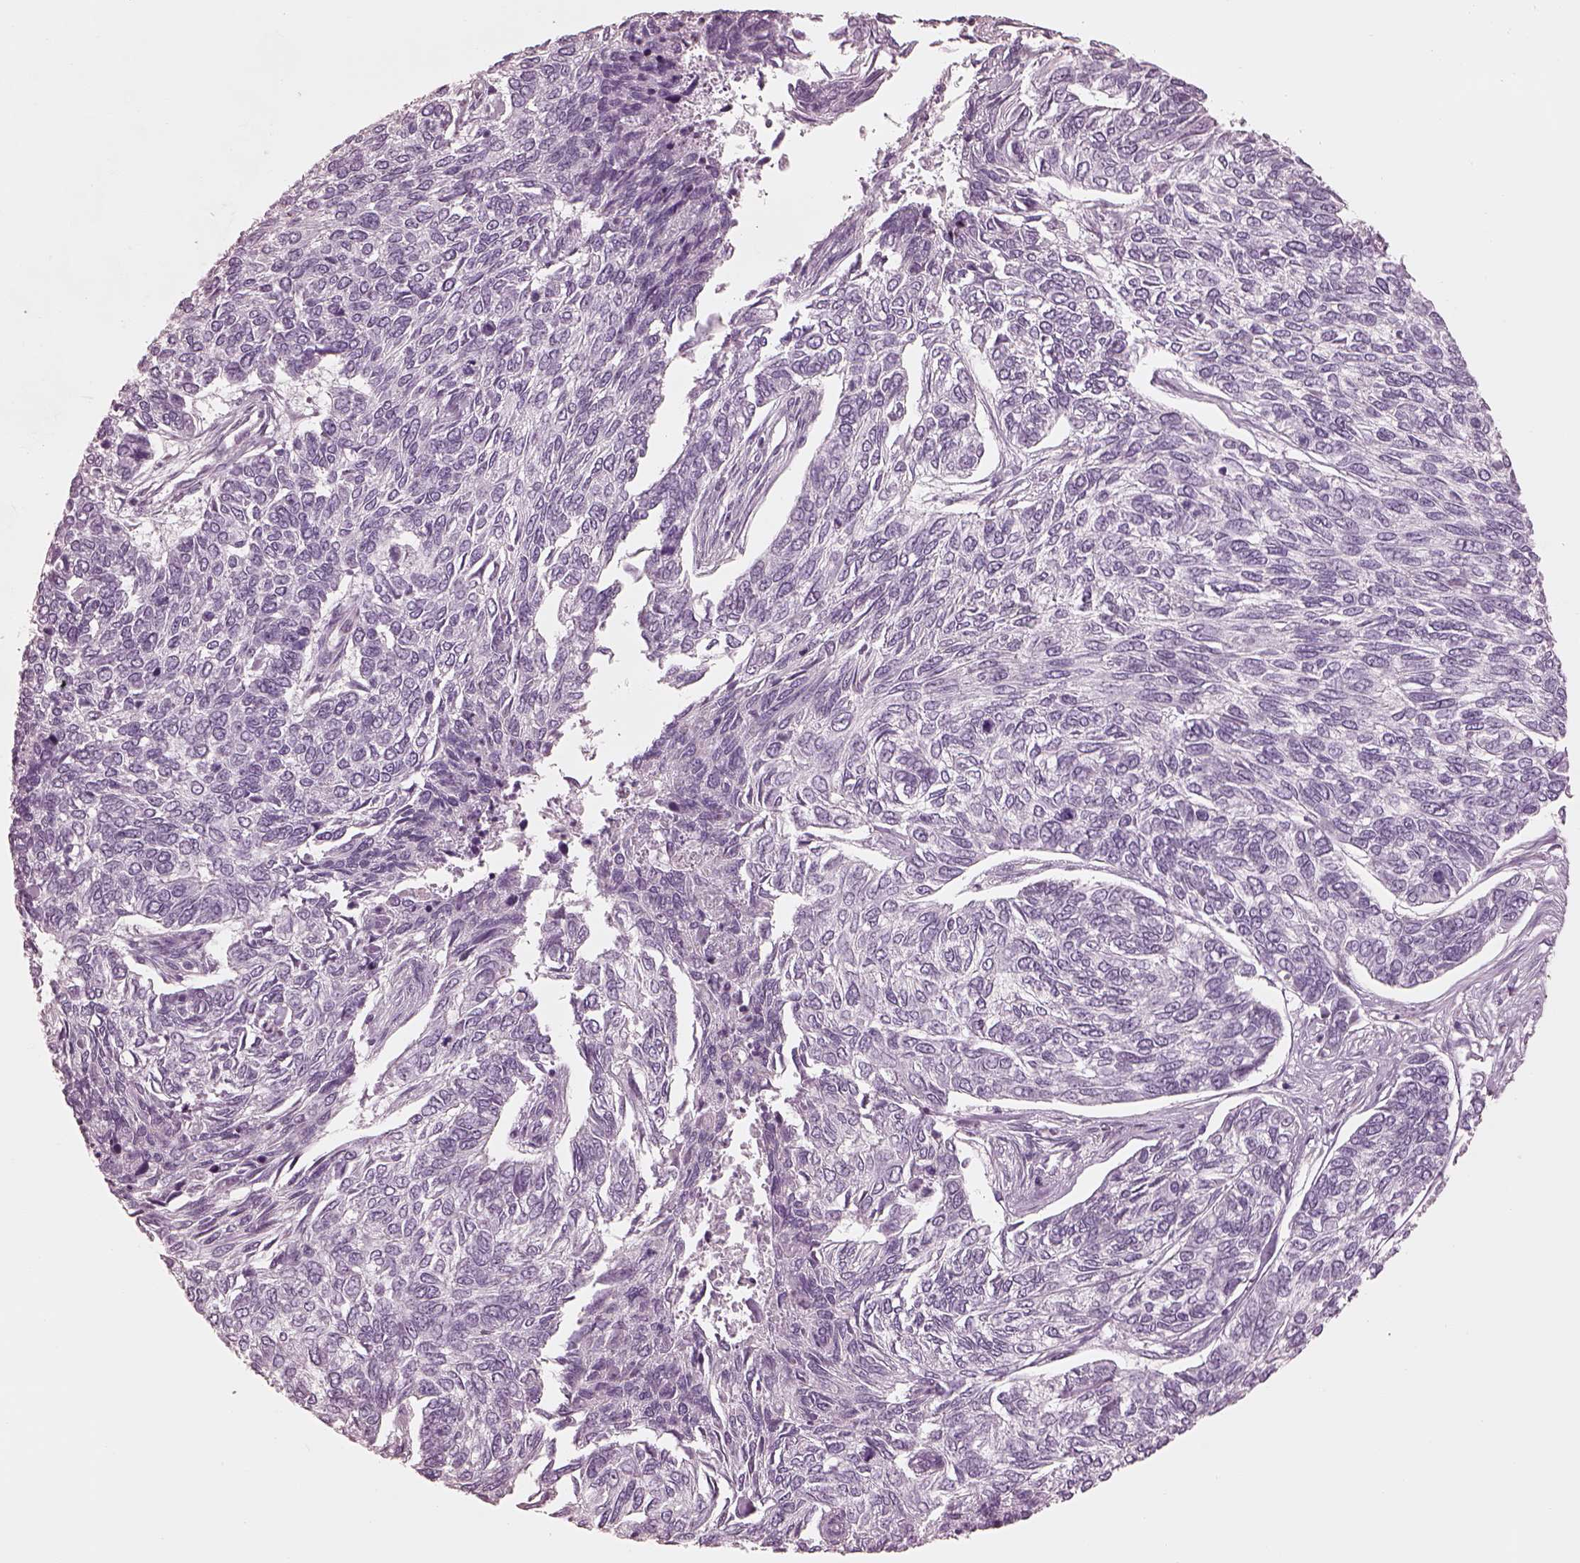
{"staining": {"intensity": "negative", "quantity": "none", "location": "none"}, "tissue": "skin cancer", "cell_type": "Tumor cells", "image_type": "cancer", "snomed": [{"axis": "morphology", "description": "Basal cell carcinoma"}, {"axis": "topography", "description": "Skin"}], "caption": "DAB (3,3'-diaminobenzidine) immunohistochemical staining of skin cancer demonstrates no significant positivity in tumor cells.", "gene": "RSPH9", "patient": {"sex": "female", "age": 65}}